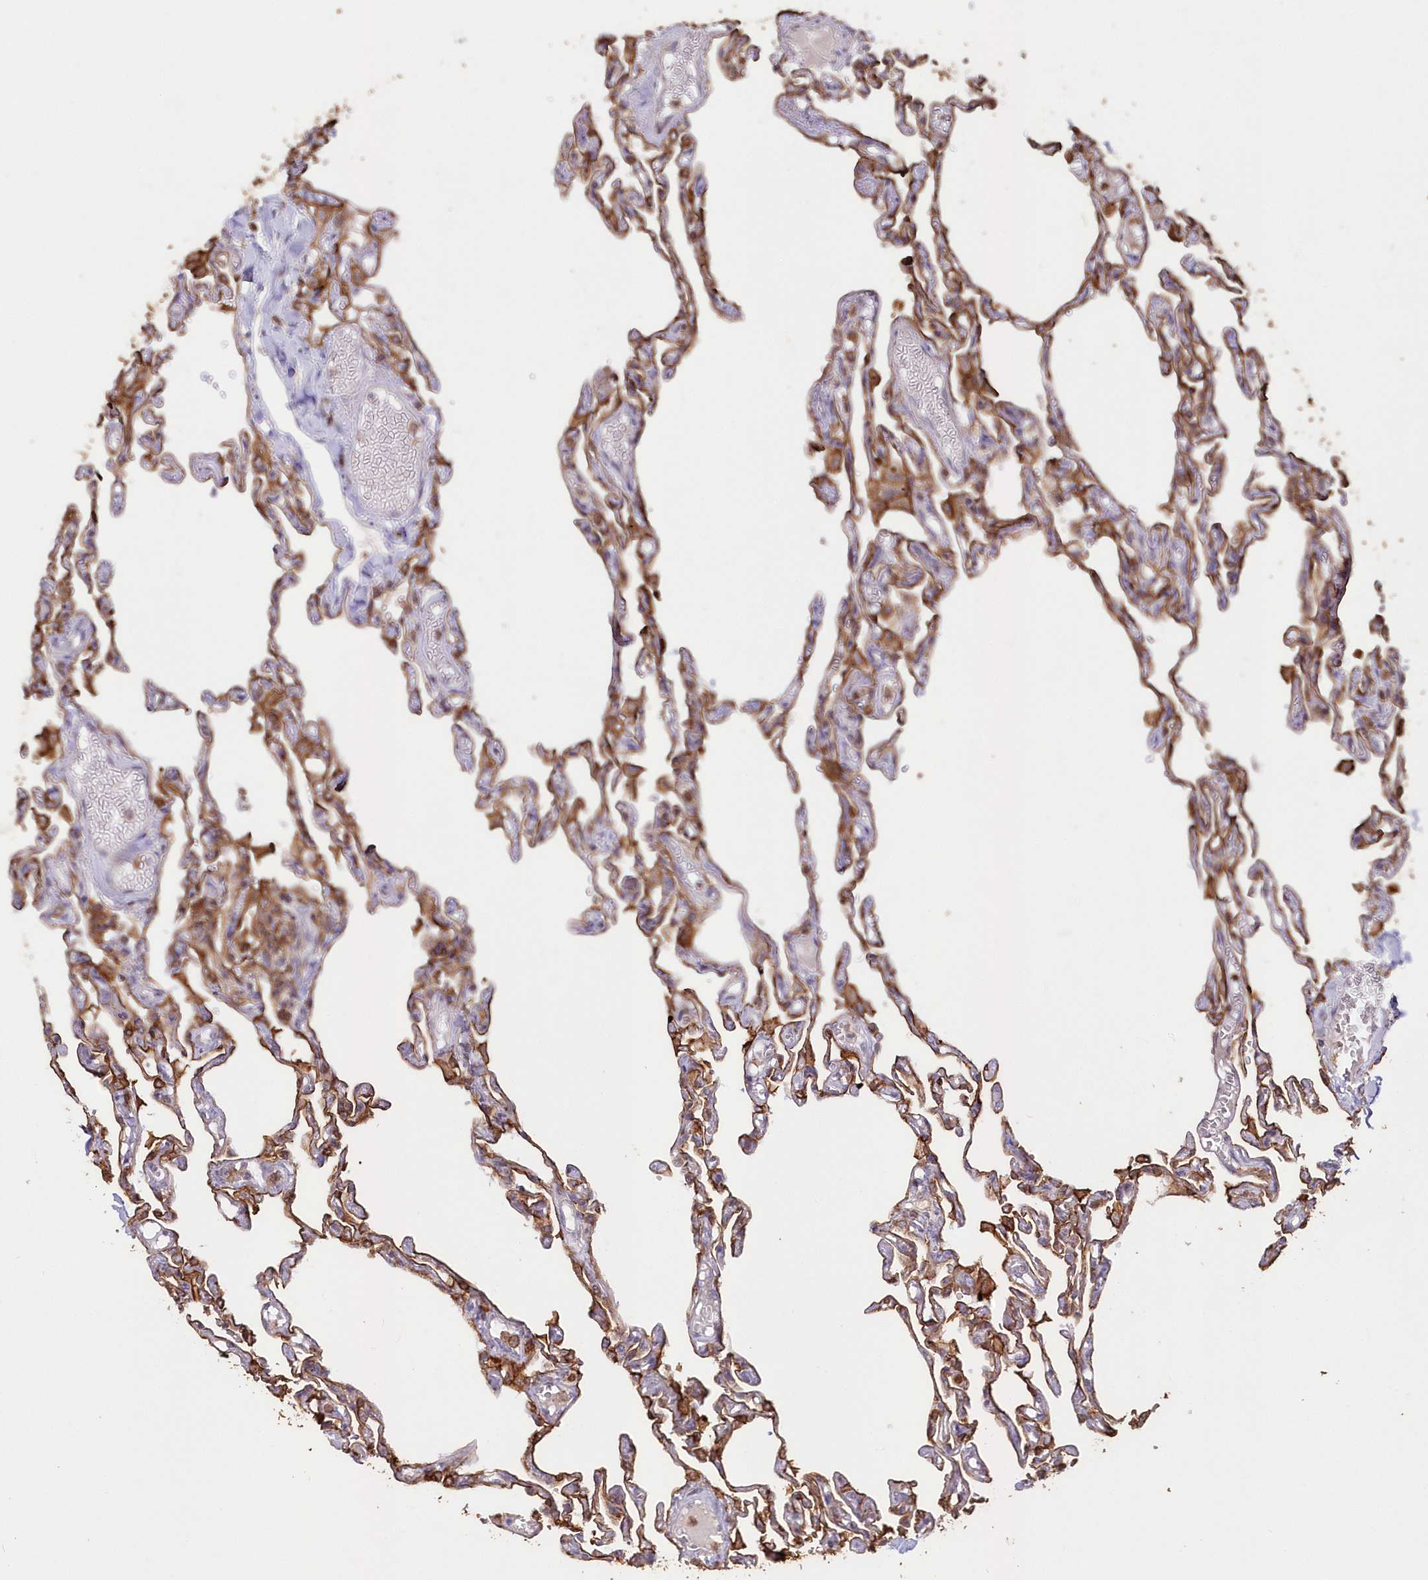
{"staining": {"intensity": "moderate", "quantity": ">75%", "location": "cytoplasmic/membranous"}, "tissue": "lung", "cell_type": "Alveolar cells", "image_type": "normal", "snomed": [{"axis": "morphology", "description": "Normal tissue, NOS"}, {"axis": "topography", "description": "Lung"}], "caption": "A micrograph of lung stained for a protein shows moderate cytoplasmic/membranous brown staining in alveolar cells. The staining is performed using DAB (3,3'-diaminobenzidine) brown chromogen to label protein expression. The nuclei are counter-stained blue using hematoxylin.", "gene": "SNED1", "patient": {"sex": "male", "age": 21}}